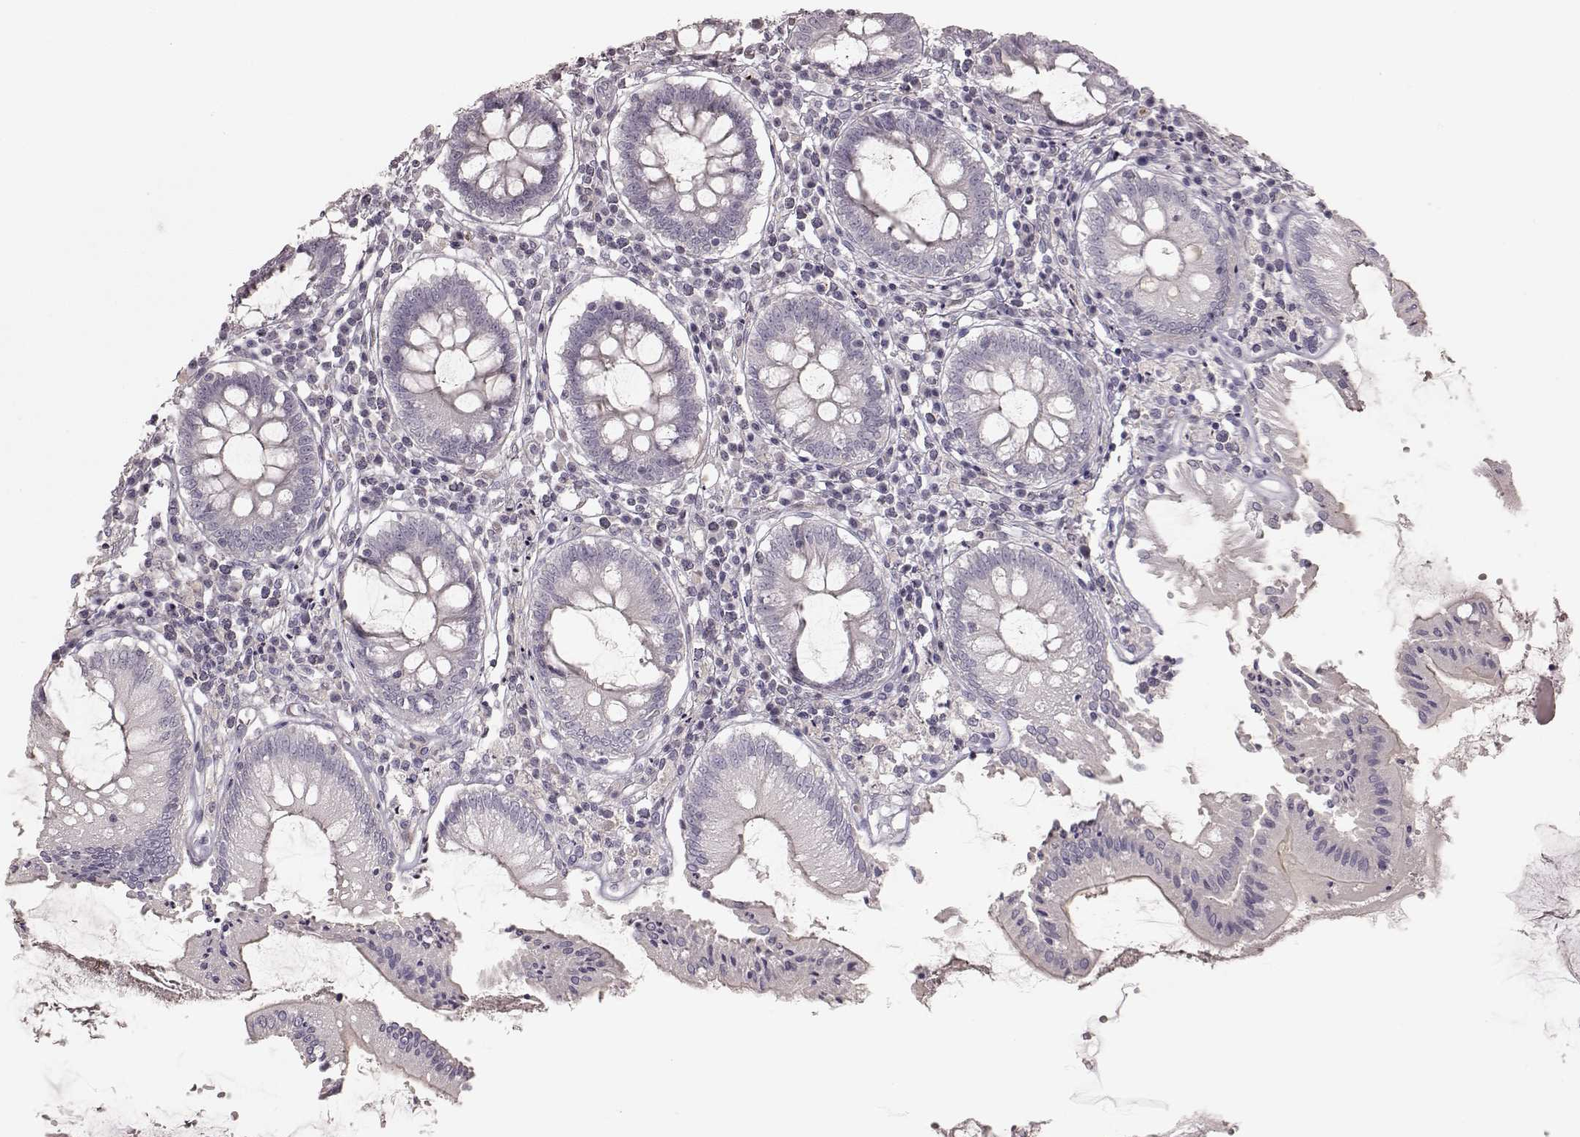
{"staining": {"intensity": "negative", "quantity": "none", "location": "none"}, "tissue": "colon", "cell_type": "Endothelial cells", "image_type": "normal", "snomed": [{"axis": "morphology", "description": "Normal tissue, NOS"}, {"axis": "morphology", "description": "Adenocarcinoma, NOS"}, {"axis": "topography", "description": "Colon"}], "caption": "IHC of normal colon displays no expression in endothelial cells.", "gene": "PRLHR", "patient": {"sex": "male", "age": 83}}